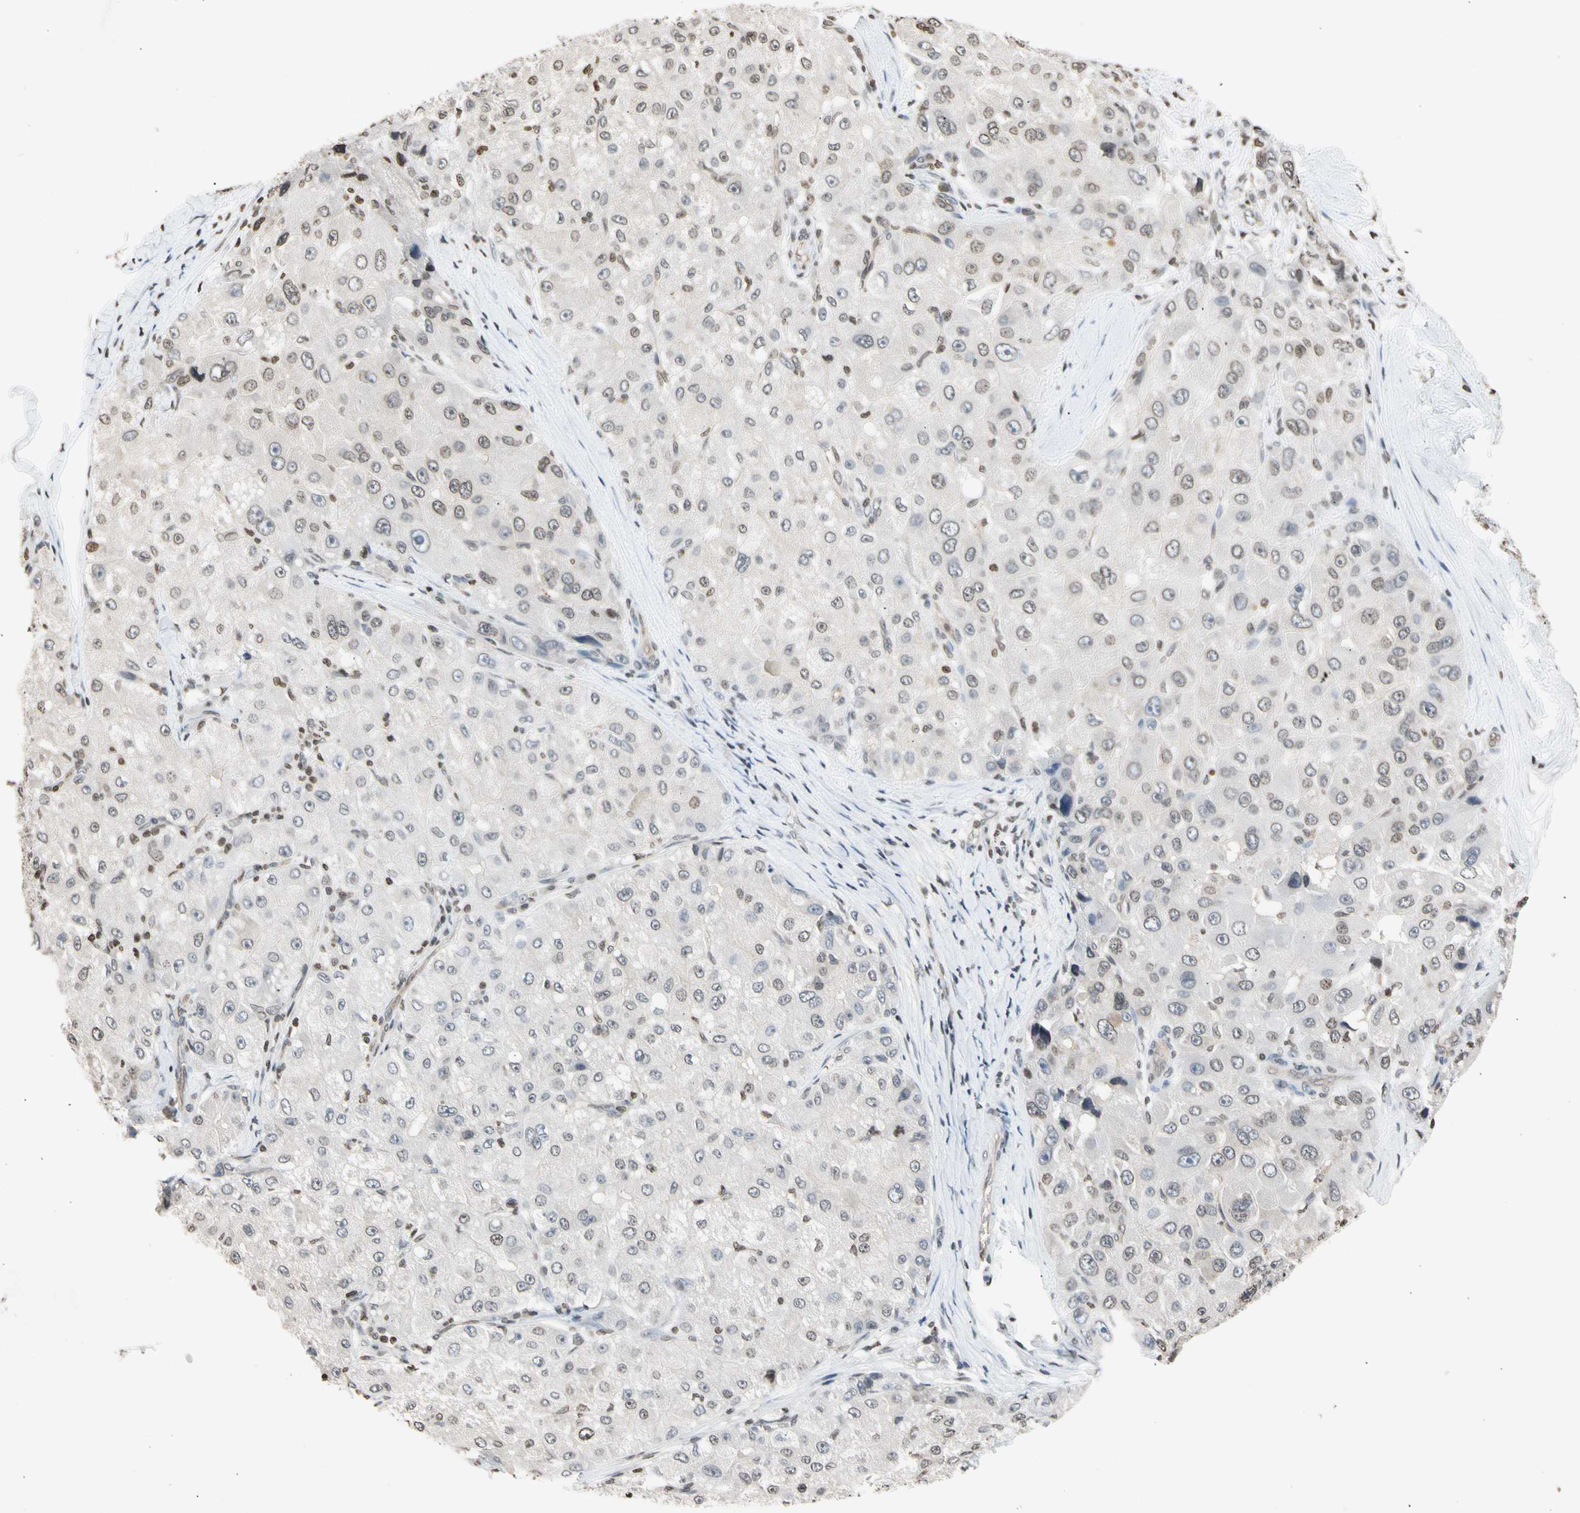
{"staining": {"intensity": "negative", "quantity": "none", "location": "none"}, "tissue": "liver cancer", "cell_type": "Tumor cells", "image_type": "cancer", "snomed": [{"axis": "morphology", "description": "Carcinoma, Hepatocellular, NOS"}, {"axis": "topography", "description": "Liver"}], "caption": "Immunohistochemistry (IHC) histopathology image of neoplastic tissue: liver hepatocellular carcinoma stained with DAB (3,3'-diaminobenzidine) reveals no significant protein positivity in tumor cells.", "gene": "GPX4", "patient": {"sex": "male", "age": 80}}